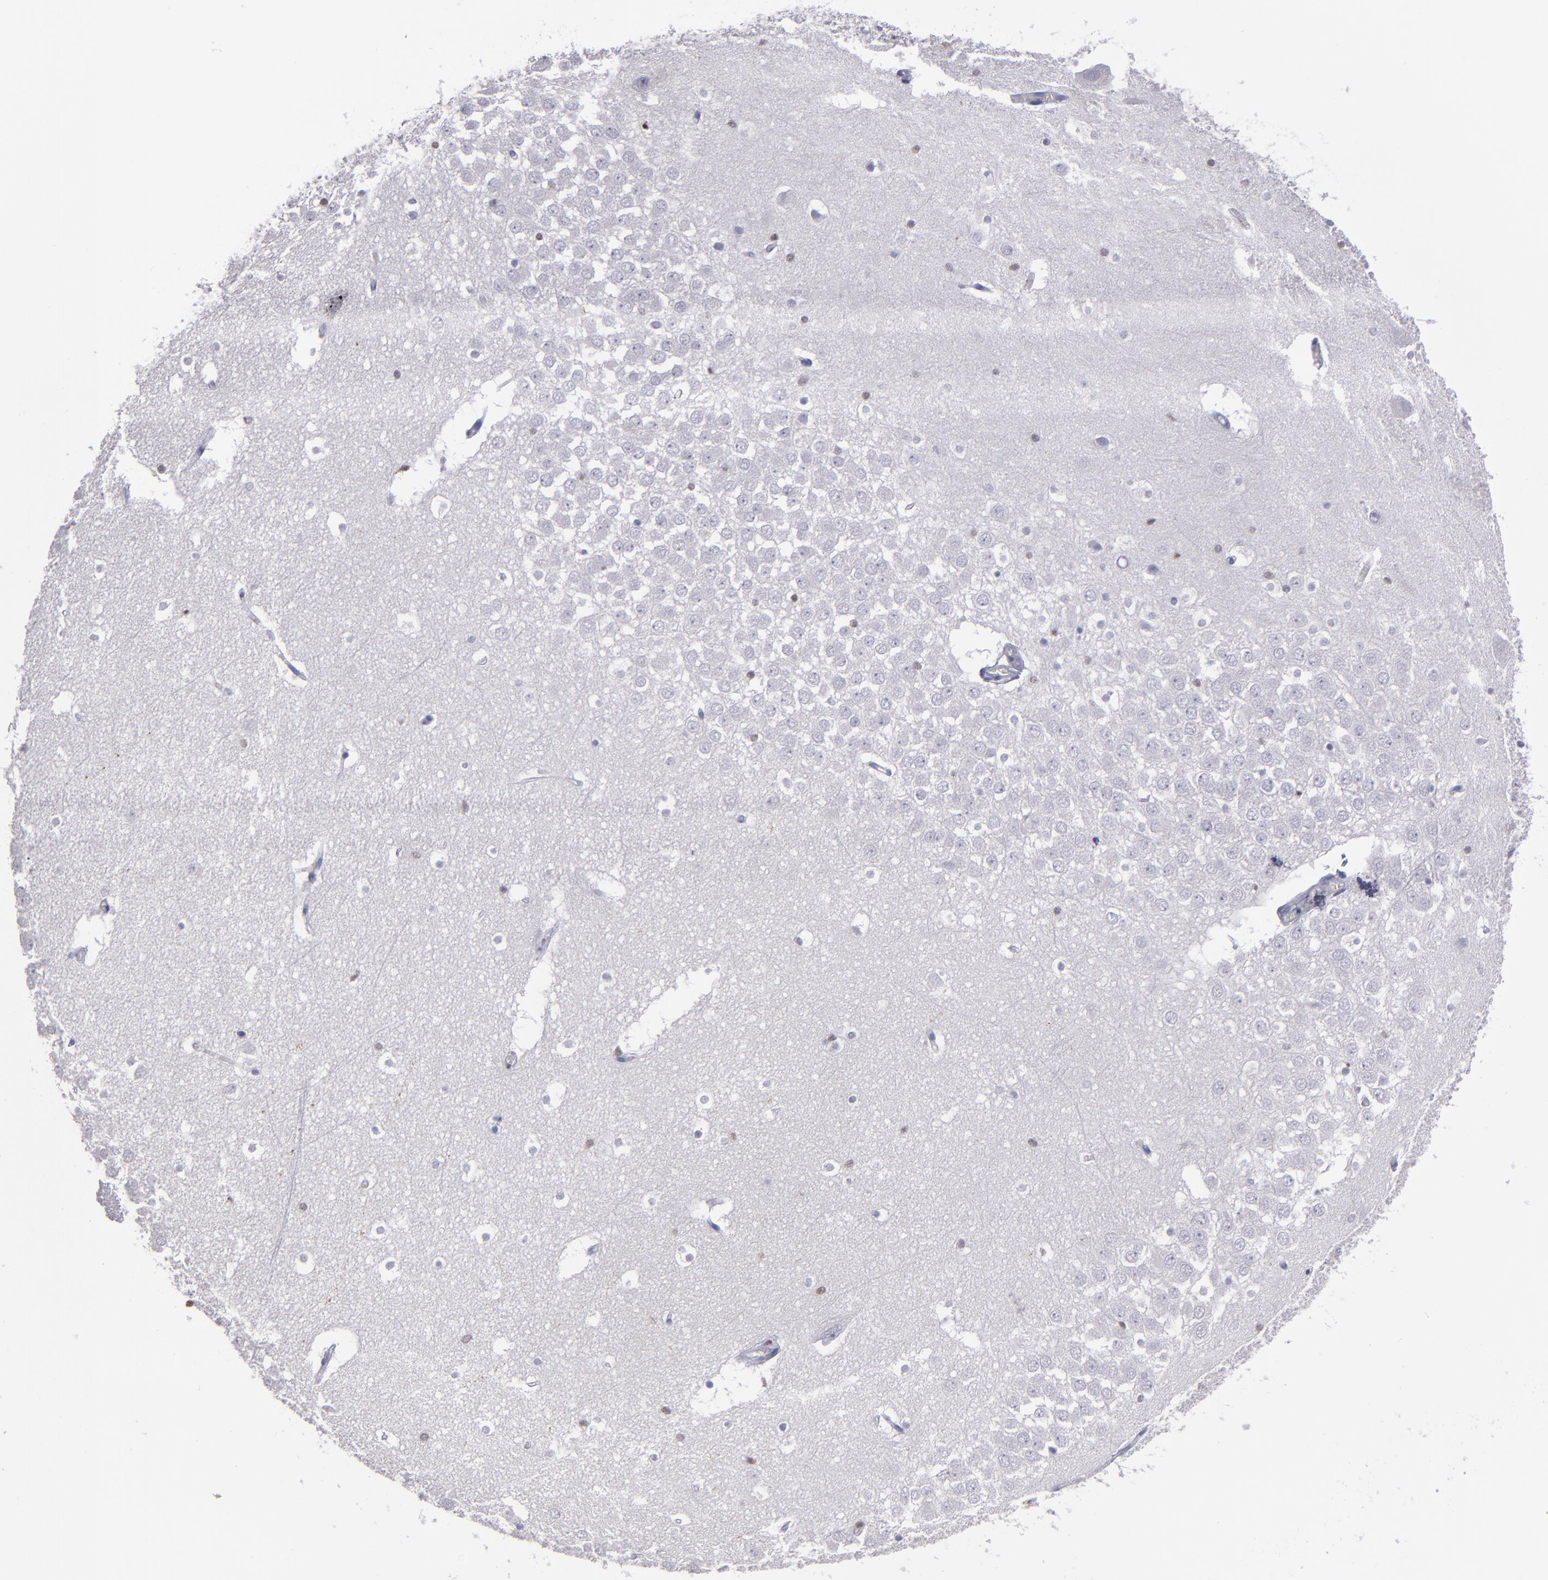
{"staining": {"intensity": "moderate", "quantity": "<25%", "location": "nuclear"}, "tissue": "hippocampus", "cell_type": "Glial cells", "image_type": "normal", "snomed": [{"axis": "morphology", "description": "Normal tissue, NOS"}, {"axis": "topography", "description": "Hippocampus"}], "caption": "A low amount of moderate nuclear positivity is identified in about <25% of glial cells in normal hippocampus. (brown staining indicates protein expression, while blue staining denotes nuclei).", "gene": "IRF8", "patient": {"sex": "male", "age": 45}}